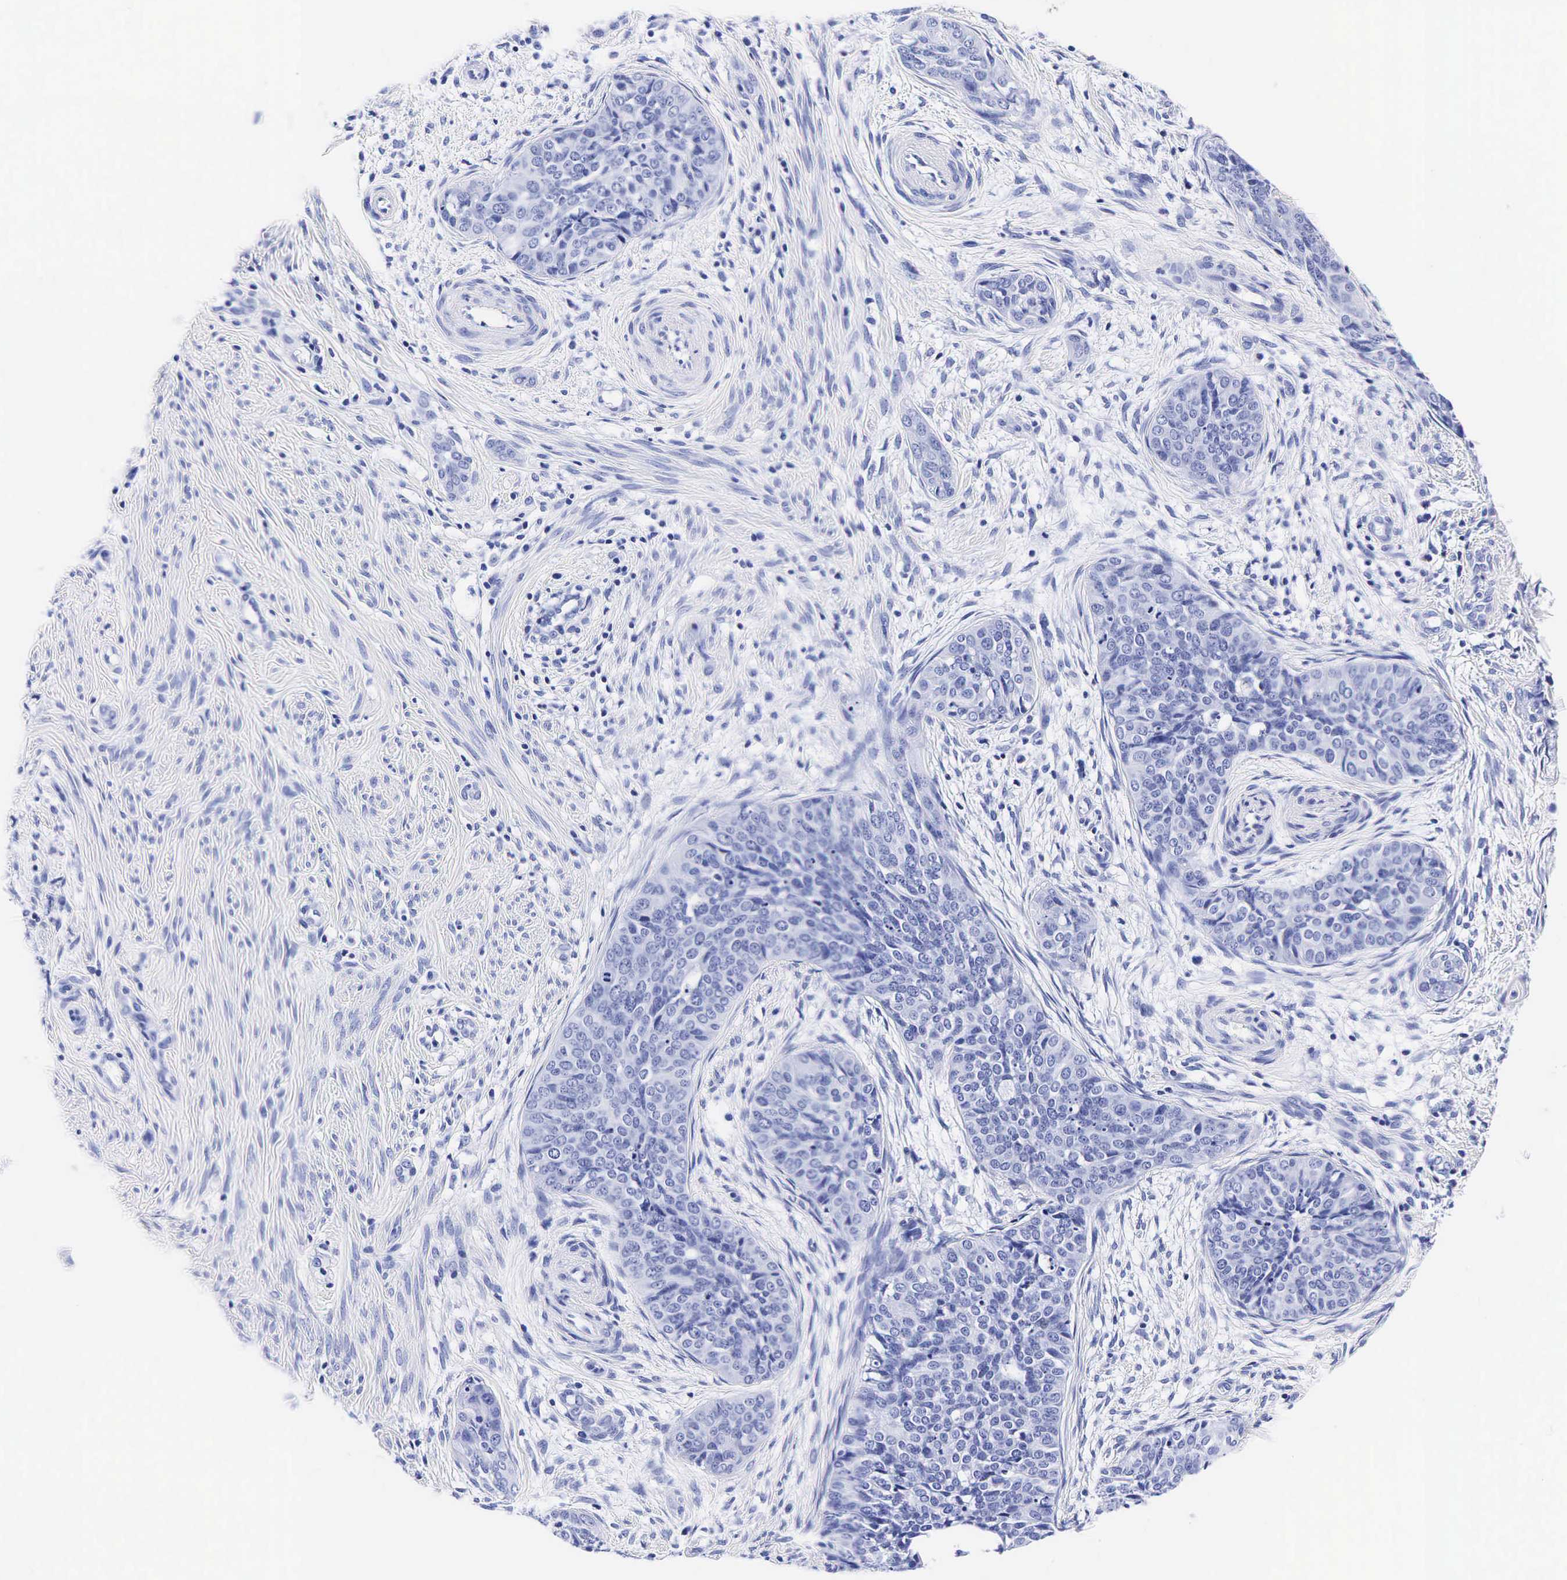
{"staining": {"intensity": "negative", "quantity": "none", "location": "none"}, "tissue": "cervical cancer", "cell_type": "Tumor cells", "image_type": "cancer", "snomed": [{"axis": "morphology", "description": "Squamous cell carcinoma, NOS"}, {"axis": "topography", "description": "Cervix"}], "caption": "This is a histopathology image of IHC staining of squamous cell carcinoma (cervical), which shows no positivity in tumor cells. (DAB (3,3'-diaminobenzidine) immunohistochemistry (IHC) with hematoxylin counter stain).", "gene": "KLK3", "patient": {"sex": "female", "age": 34}}